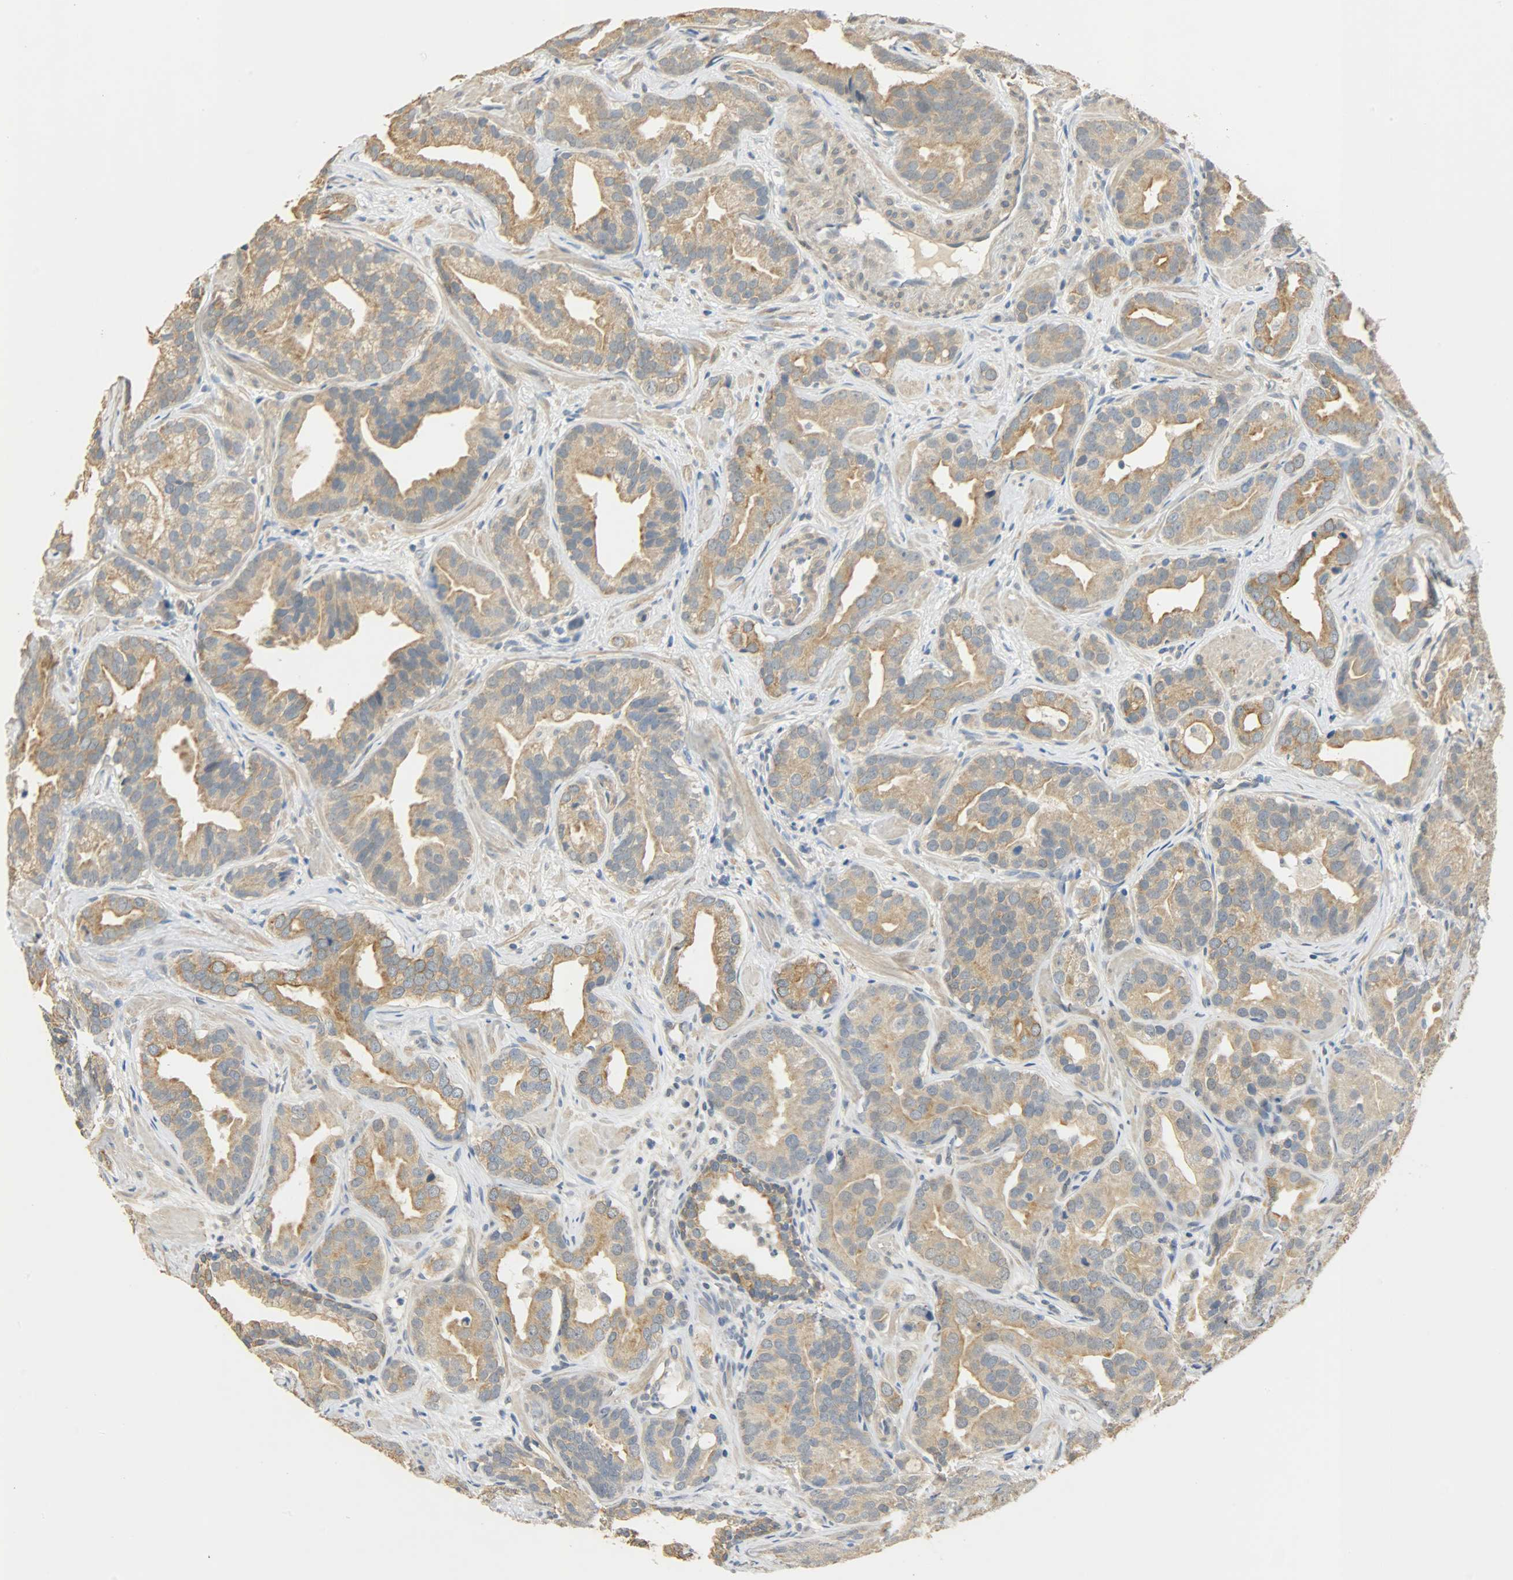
{"staining": {"intensity": "moderate", "quantity": ">75%", "location": "cytoplasmic/membranous"}, "tissue": "prostate cancer", "cell_type": "Tumor cells", "image_type": "cancer", "snomed": [{"axis": "morphology", "description": "Adenocarcinoma, Low grade"}, {"axis": "topography", "description": "Prostate"}], "caption": "Prostate cancer stained for a protein (brown) exhibits moderate cytoplasmic/membranous positive staining in approximately >75% of tumor cells.", "gene": "USP13", "patient": {"sex": "male", "age": 59}}